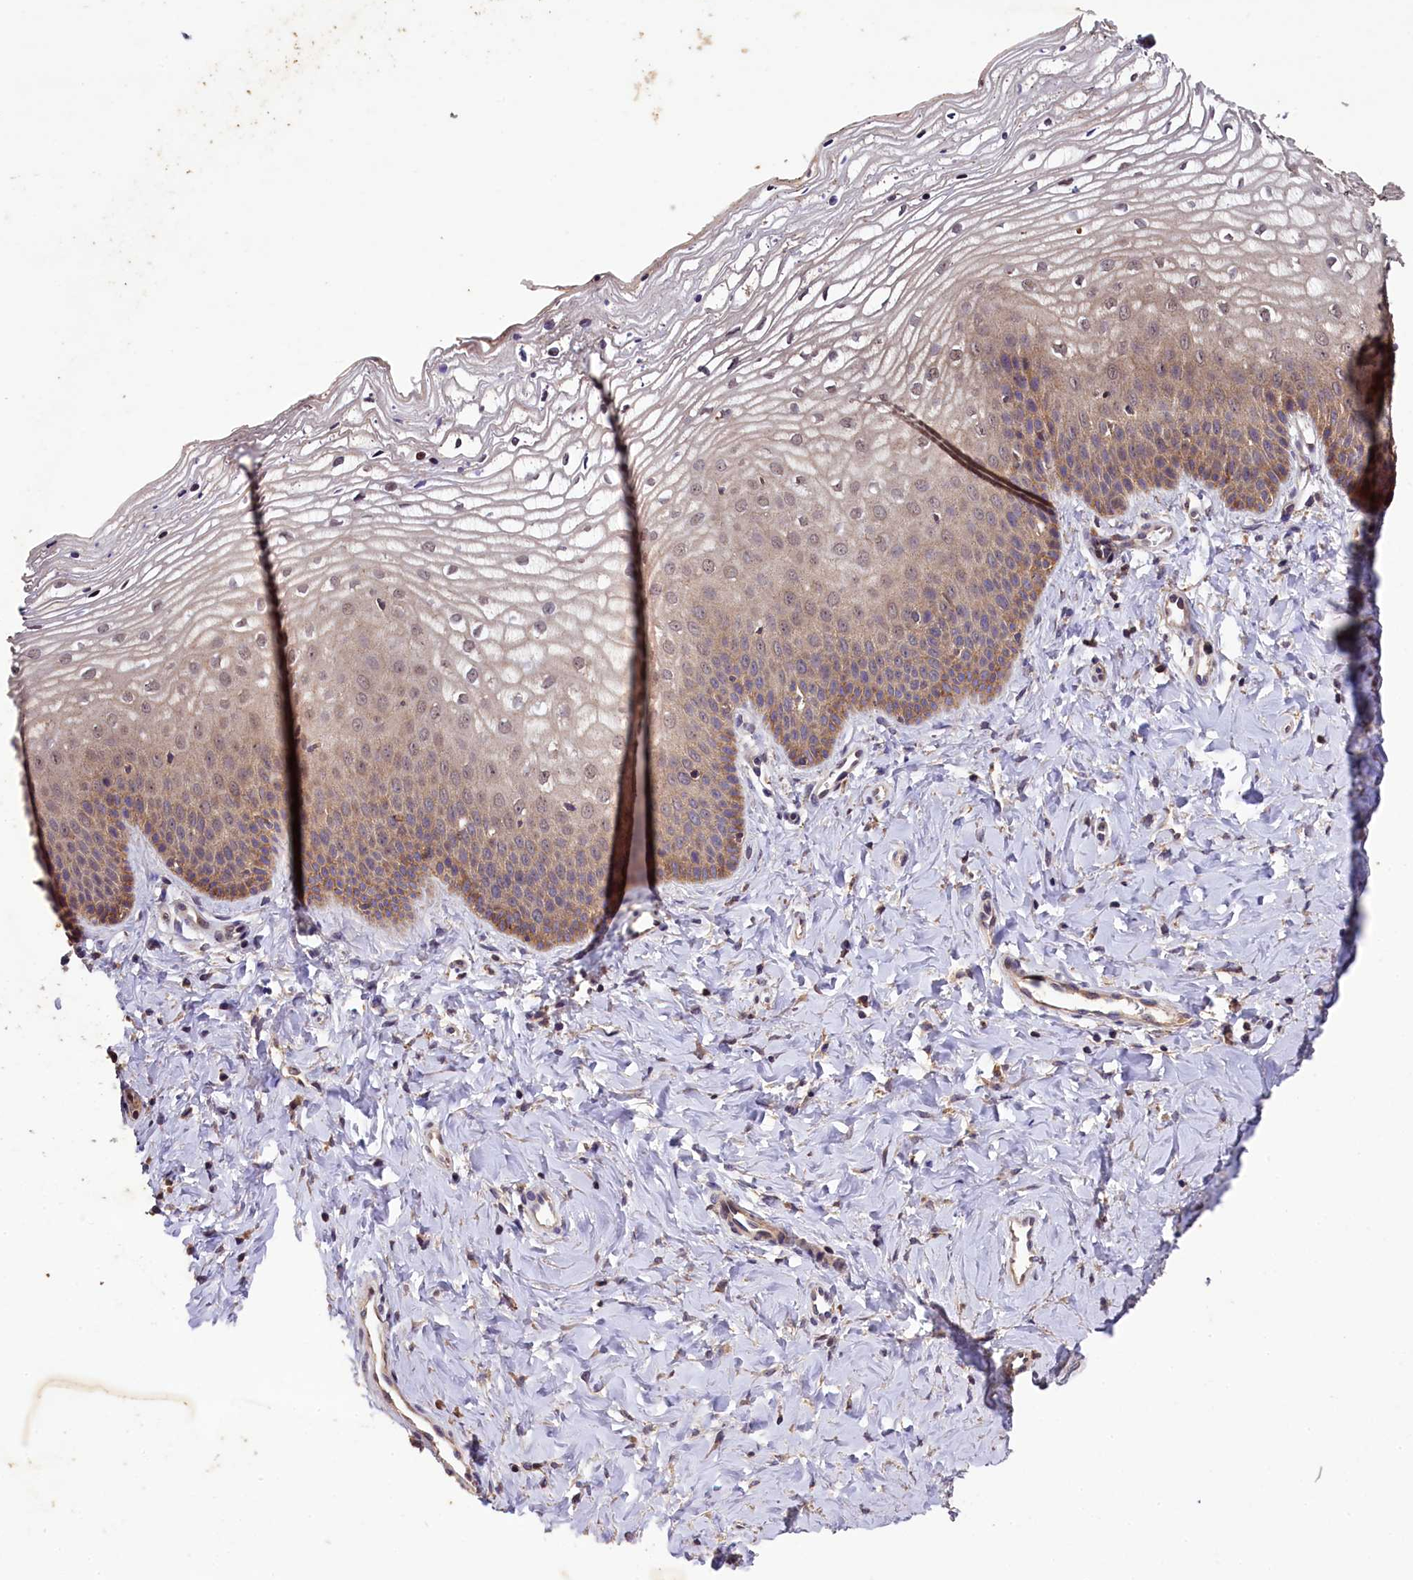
{"staining": {"intensity": "moderate", "quantity": "25%-75%", "location": "cytoplasmic/membranous,nuclear"}, "tissue": "vagina", "cell_type": "Squamous epithelial cells", "image_type": "normal", "snomed": [{"axis": "morphology", "description": "Normal tissue, NOS"}, {"axis": "topography", "description": "Vagina"}], "caption": "The immunohistochemical stain shows moderate cytoplasmic/membranous,nuclear expression in squamous epithelial cells of normal vagina. The staining was performed using DAB, with brown indicating positive protein expression. Nuclei are stained blue with hematoxylin.", "gene": "PLXNB1", "patient": {"sex": "female", "age": 68}}